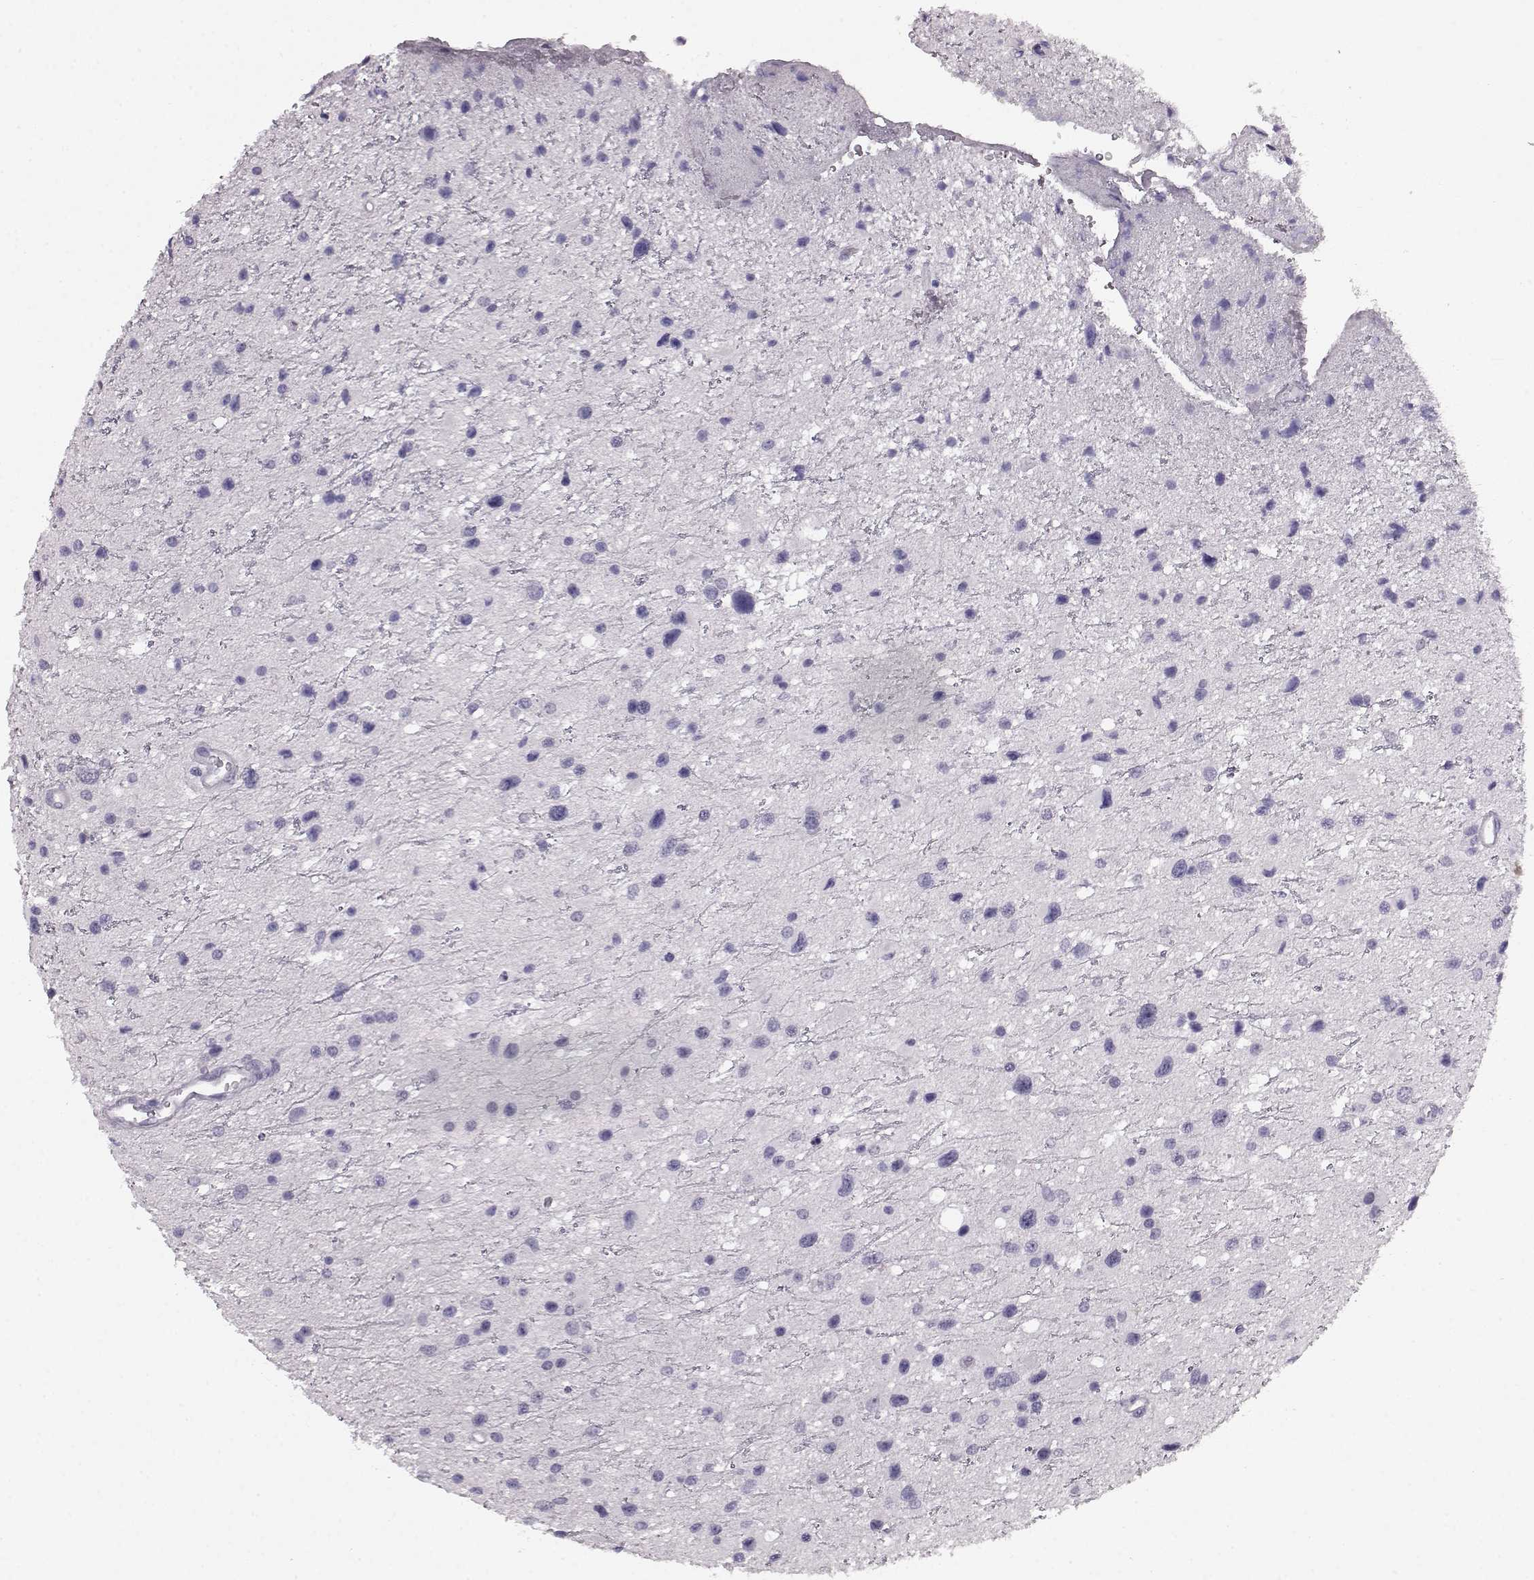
{"staining": {"intensity": "negative", "quantity": "none", "location": "none"}, "tissue": "glioma", "cell_type": "Tumor cells", "image_type": "cancer", "snomed": [{"axis": "morphology", "description": "Glioma, malignant, Low grade"}, {"axis": "topography", "description": "Brain"}], "caption": "Tumor cells show no significant protein expression in glioma.", "gene": "AIPL1", "patient": {"sex": "female", "age": 32}}